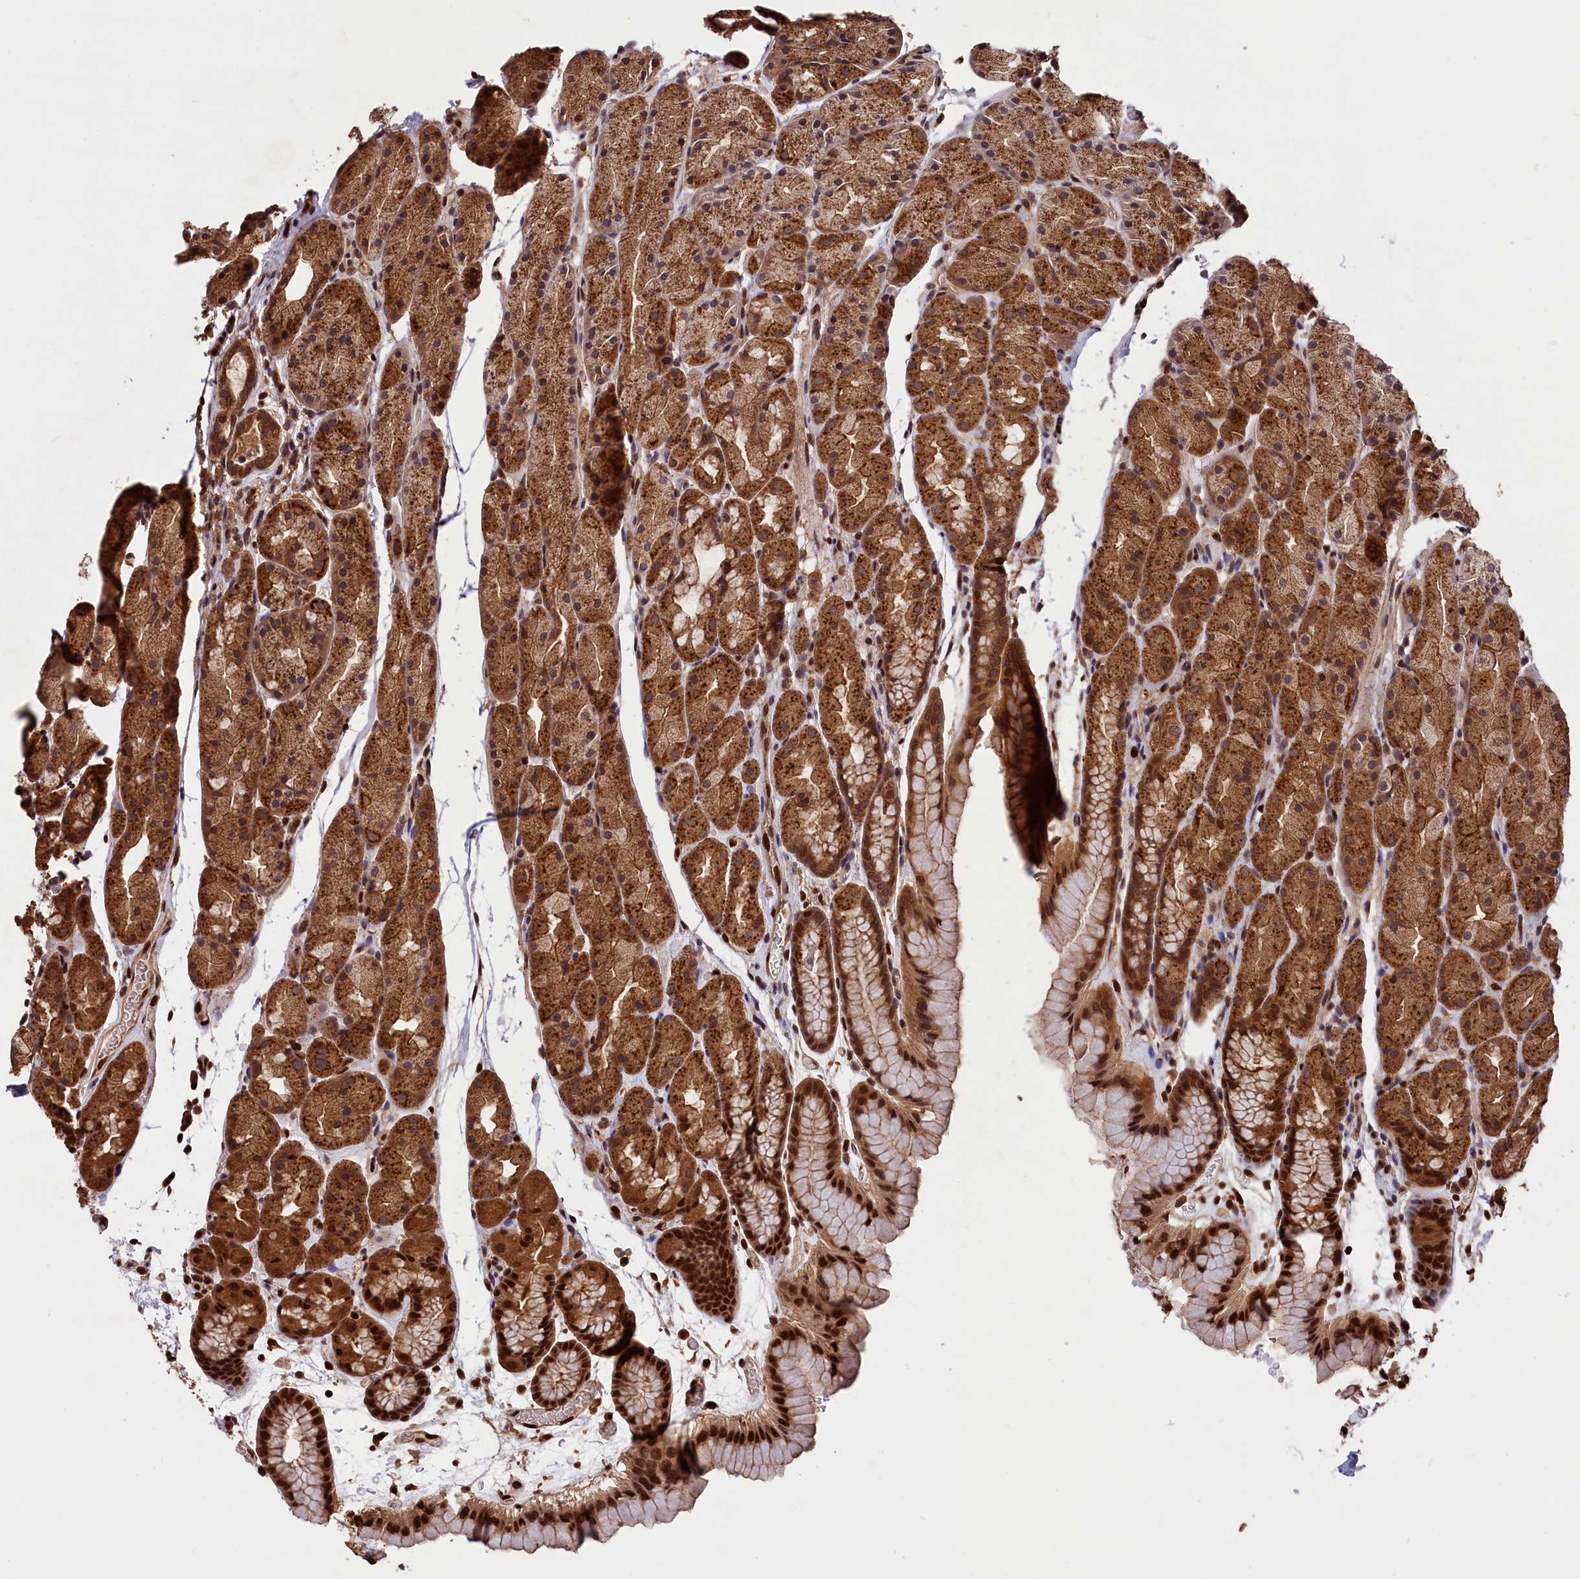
{"staining": {"intensity": "strong", "quantity": ">75%", "location": "cytoplasmic/membranous"}, "tissue": "stomach", "cell_type": "Glandular cells", "image_type": "normal", "snomed": [{"axis": "morphology", "description": "Normal tissue, NOS"}, {"axis": "topography", "description": "Stomach, upper"}, {"axis": "topography", "description": "Stomach"}], "caption": "The micrograph demonstrates staining of normal stomach, revealing strong cytoplasmic/membranous protein expression (brown color) within glandular cells. The protein is stained brown, and the nuclei are stained in blue (DAB (3,3'-diaminobenzidine) IHC with brightfield microscopy, high magnification).", "gene": "IST1", "patient": {"sex": "male", "age": 47}}